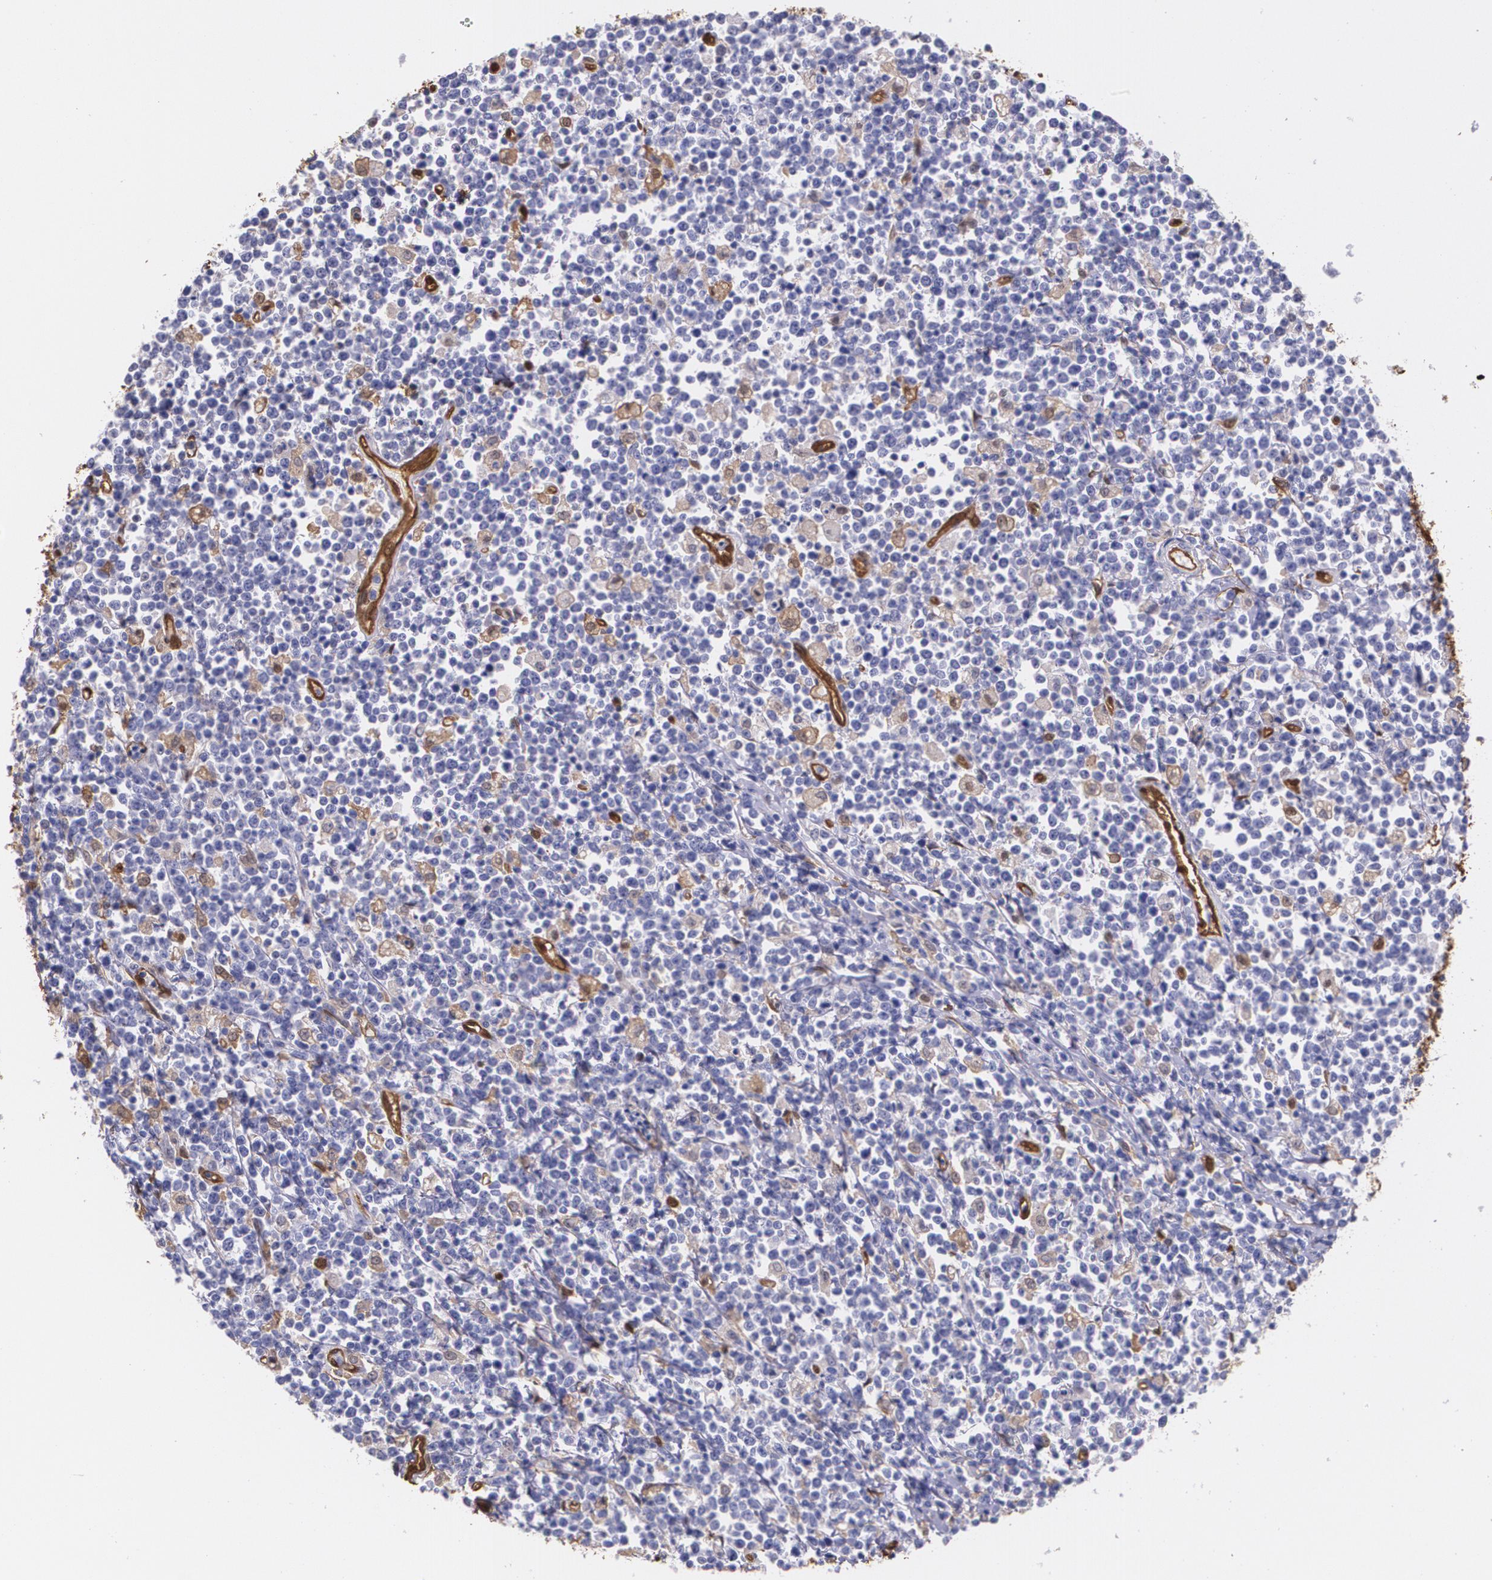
{"staining": {"intensity": "negative", "quantity": "none", "location": "none"}, "tissue": "lymphoma", "cell_type": "Tumor cells", "image_type": "cancer", "snomed": [{"axis": "morphology", "description": "Malignant lymphoma, non-Hodgkin's type, High grade"}, {"axis": "topography", "description": "Colon"}], "caption": "This micrograph is of lymphoma stained with immunohistochemistry (IHC) to label a protein in brown with the nuclei are counter-stained blue. There is no staining in tumor cells.", "gene": "MMP2", "patient": {"sex": "male", "age": 82}}